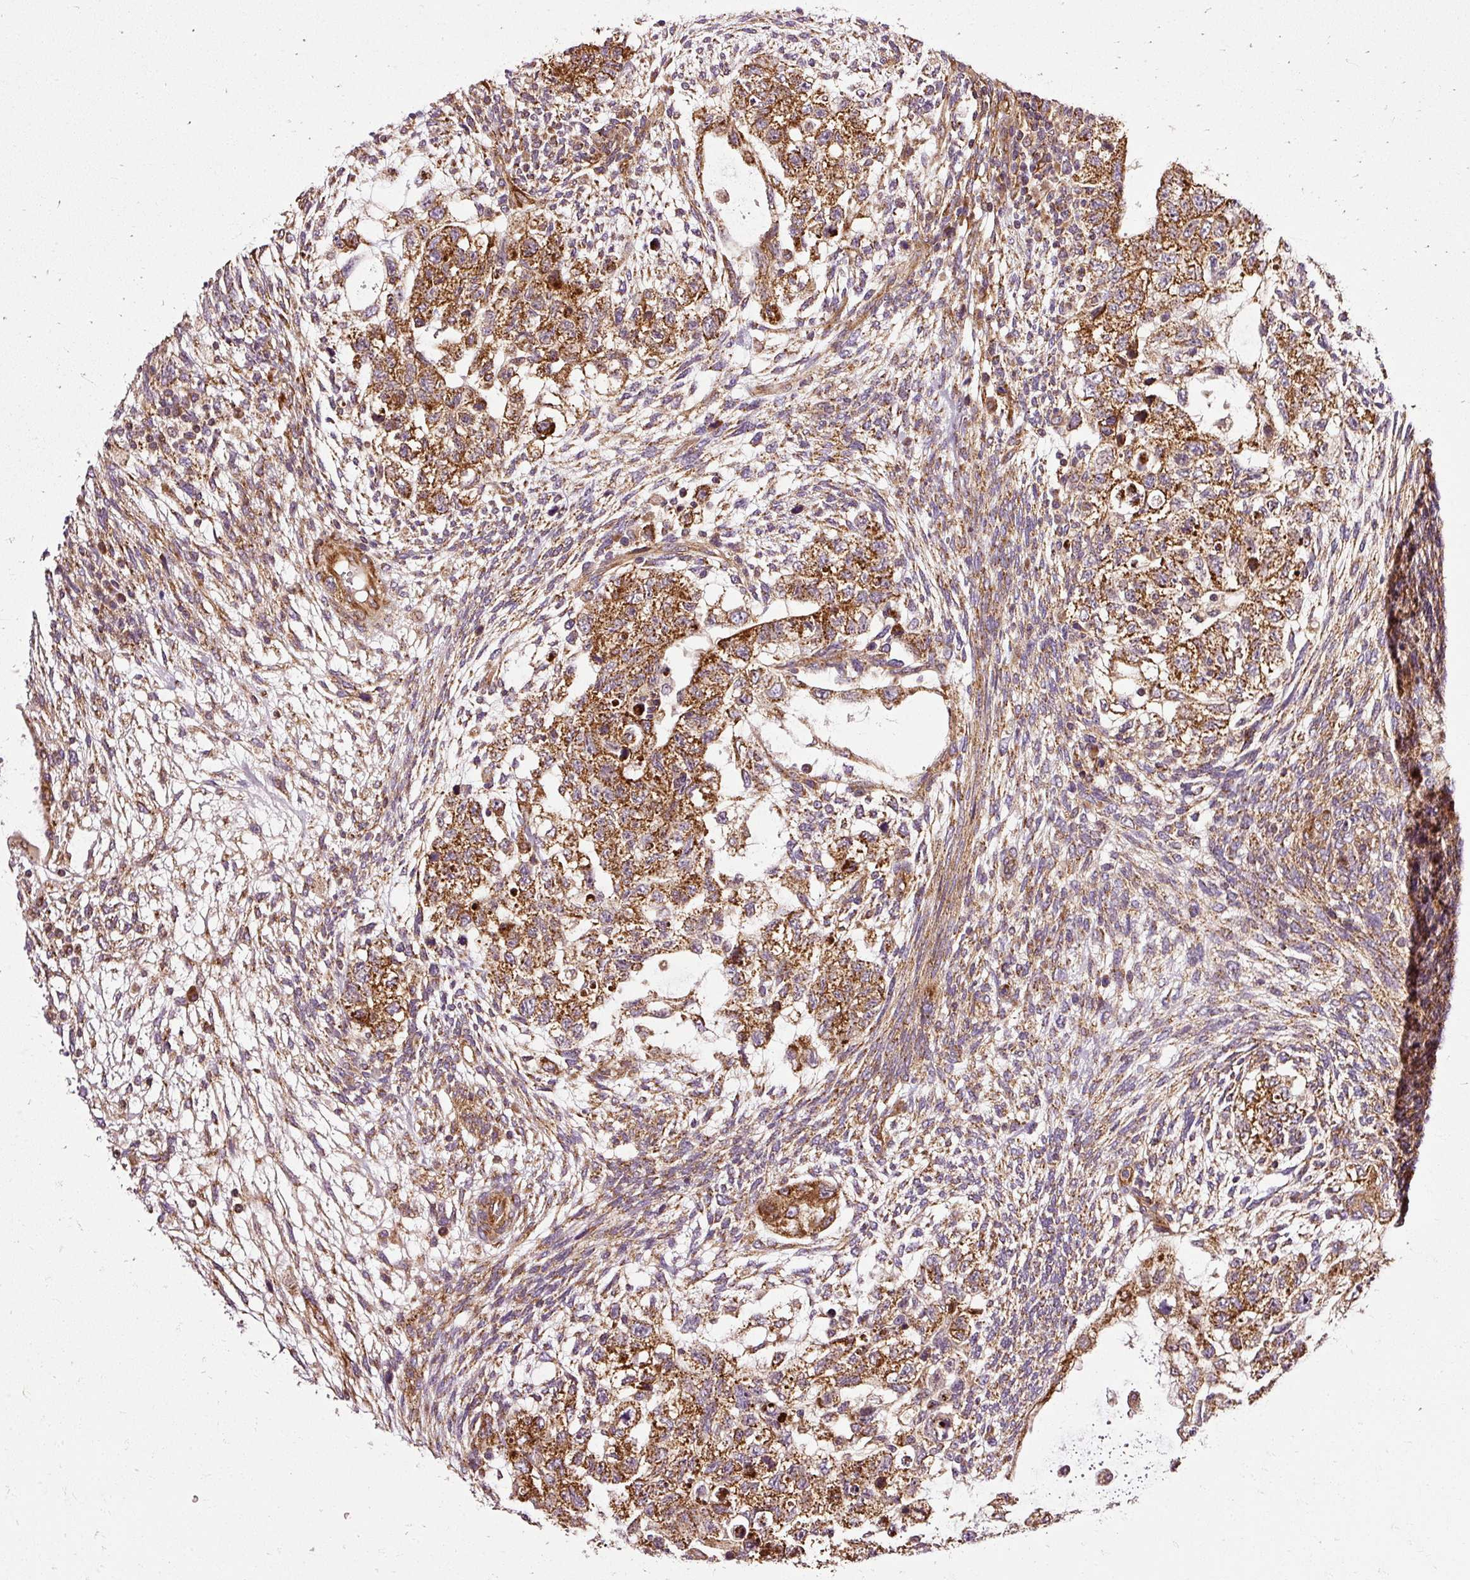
{"staining": {"intensity": "strong", "quantity": ">75%", "location": "cytoplasmic/membranous"}, "tissue": "testis cancer", "cell_type": "Tumor cells", "image_type": "cancer", "snomed": [{"axis": "morphology", "description": "Normal tissue, NOS"}, {"axis": "morphology", "description": "Carcinoma, Embryonal, NOS"}, {"axis": "topography", "description": "Testis"}], "caption": "Tumor cells exhibit strong cytoplasmic/membranous expression in approximately >75% of cells in testis cancer. (DAB IHC with brightfield microscopy, high magnification).", "gene": "ISCU", "patient": {"sex": "male", "age": 36}}